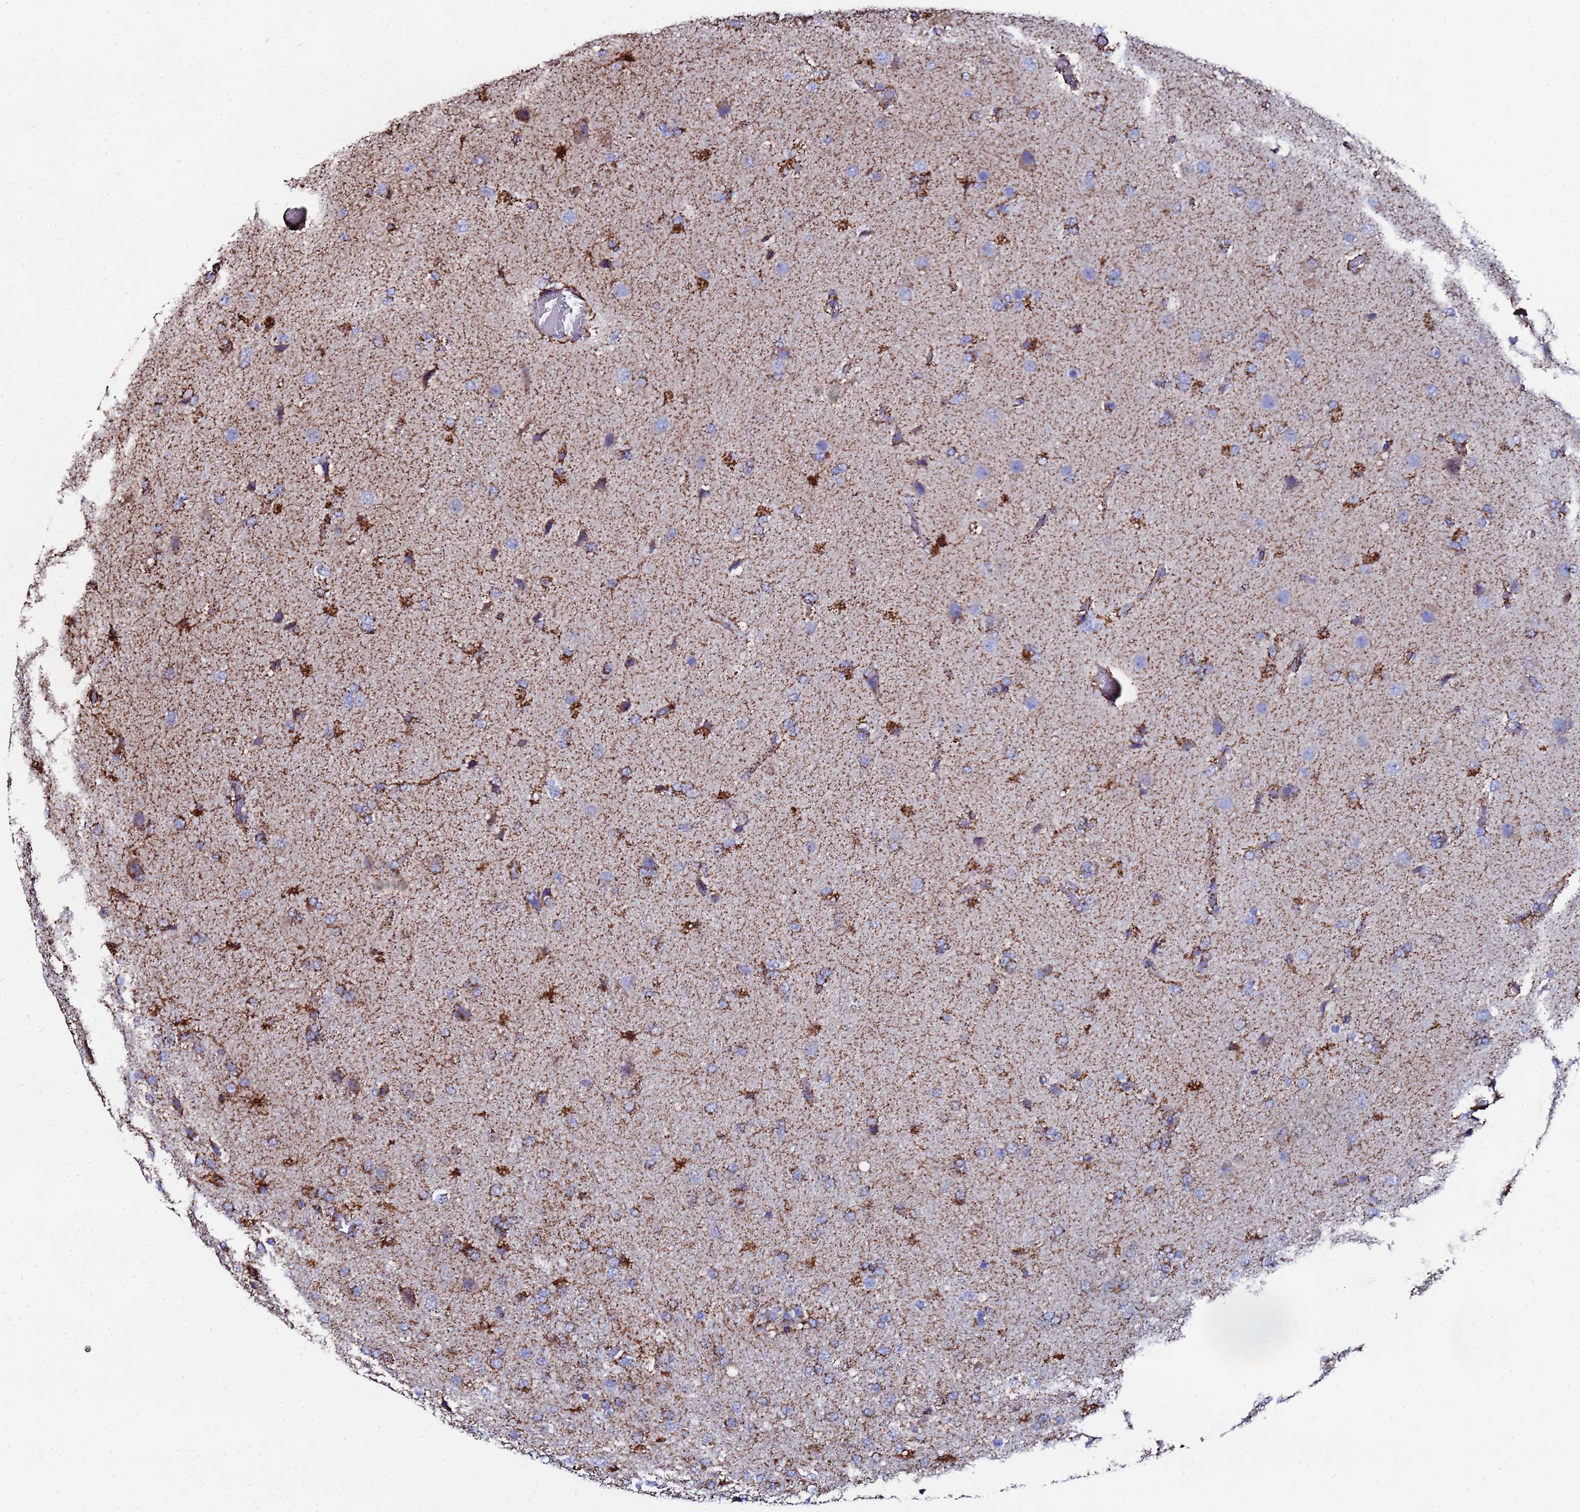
{"staining": {"intensity": "weak", "quantity": "<25%", "location": "cytoplasmic/membranous"}, "tissue": "glioma", "cell_type": "Tumor cells", "image_type": "cancer", "snomed": [{"axis": "morphology", "description": "Glioma, malignant, High grade"}, {"axis": "topography", "description": "Brain"}], "caption": "Malignant glioma (high-grade) was stained to show a protein in brown. There is no significant staining in tumor cells. (IHC, brightfield microscopy, high magnification).", "gene": "GLUD1", "patient": {"sex": "female", "age": 74}}